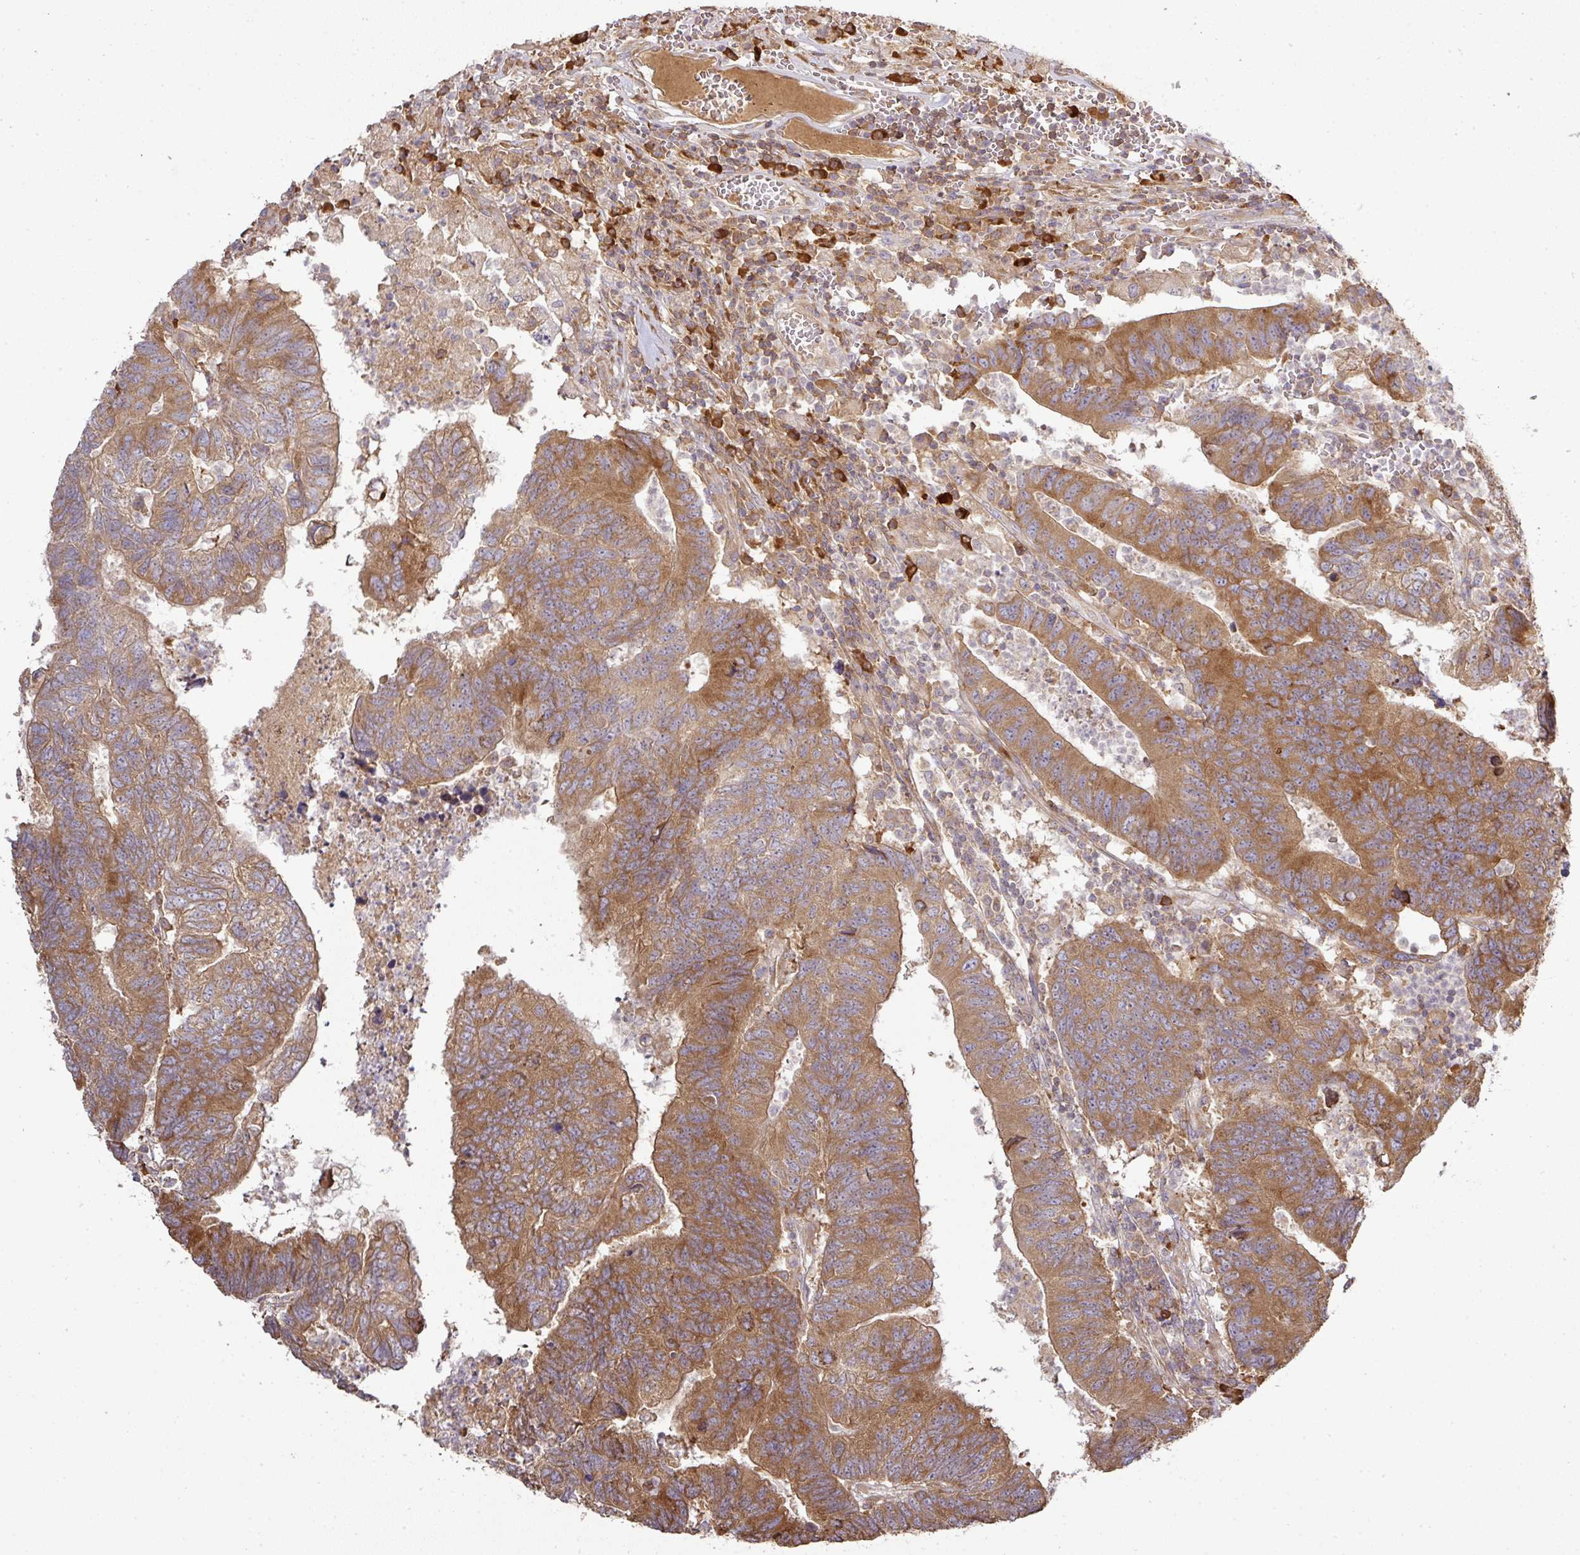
{"staining": {"intensity": "moderate", "quantity": ">75%", "location": "cytoplasmic/membranous"}, "tissue": "colorectal cancer", "cell_type": "Tumor cells", "image_type": "cancer", "snomed": [{"axis": "morphology", "description": "Adenocarcinoma, NOS"}, {"axis": "topography", "description": "Colon"}], "caption": "Immunohistochemical staining of human adenocarcinoma (colorectal) displays moderate cytoplasmic/membranous protein positivity in approximately >75% of tumor cells.", "gene": "GALP", "patient": {"sex": "female", "age": 48}}